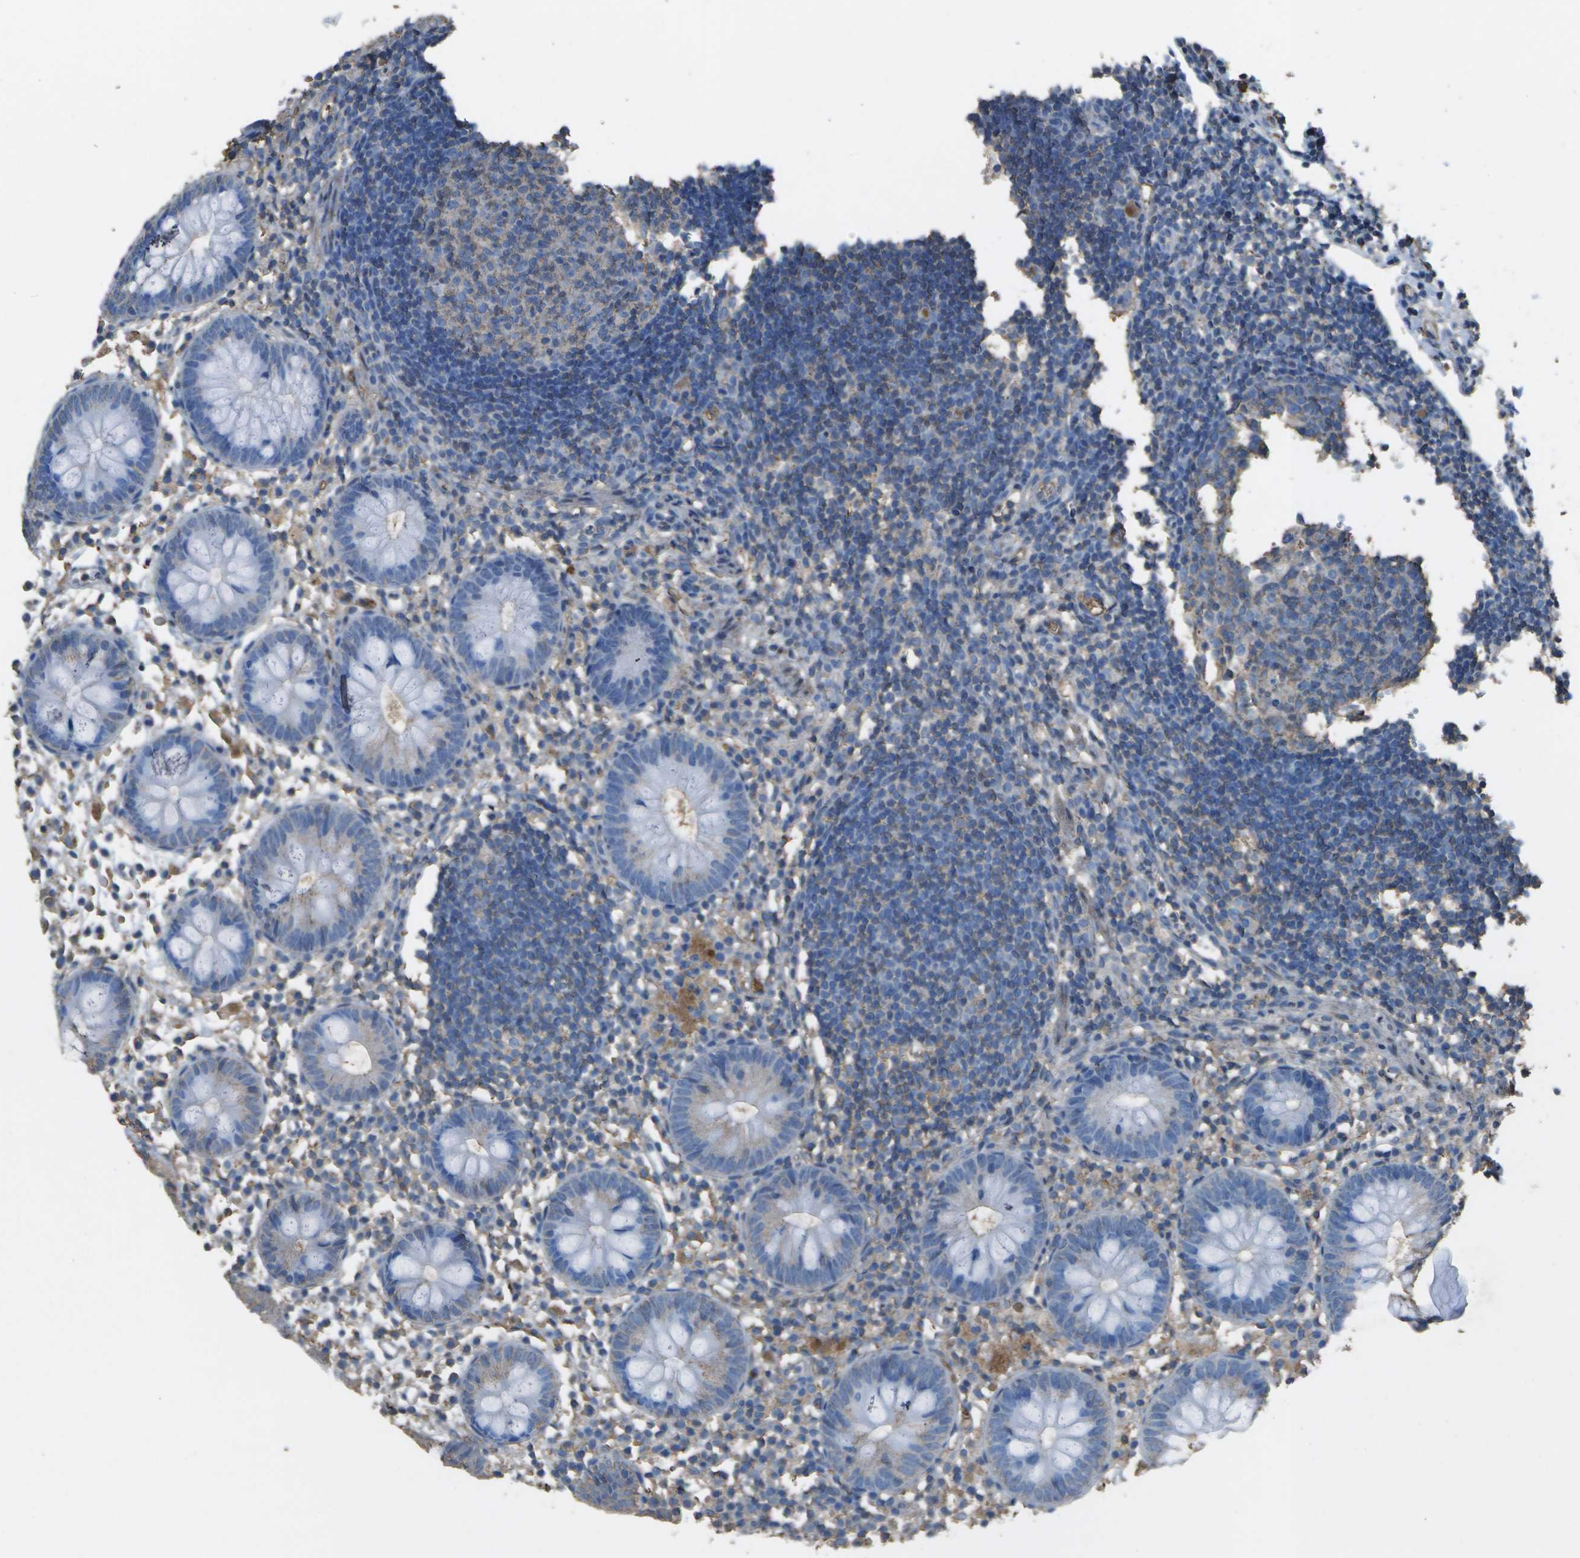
{"staining": {"intensity": "weak", "quantity": "<25%", "location": "cytoplasmic/membranous"}, "tissue": "appendix", "cell_type": "Glandular cells", "image_type": "normal", "snomed": [{"axis": "morphology", "description": "Normal tissue, NOS"}, {"axis": "topography", "description": "Appendix"}], "caption": "A high-resolution micrograph shows IHC staining of normal appendix, which displays no significant positivity in glandular cells.", "gene": "CYP4F11", "patient": {"sex": "female", "age": 20}}